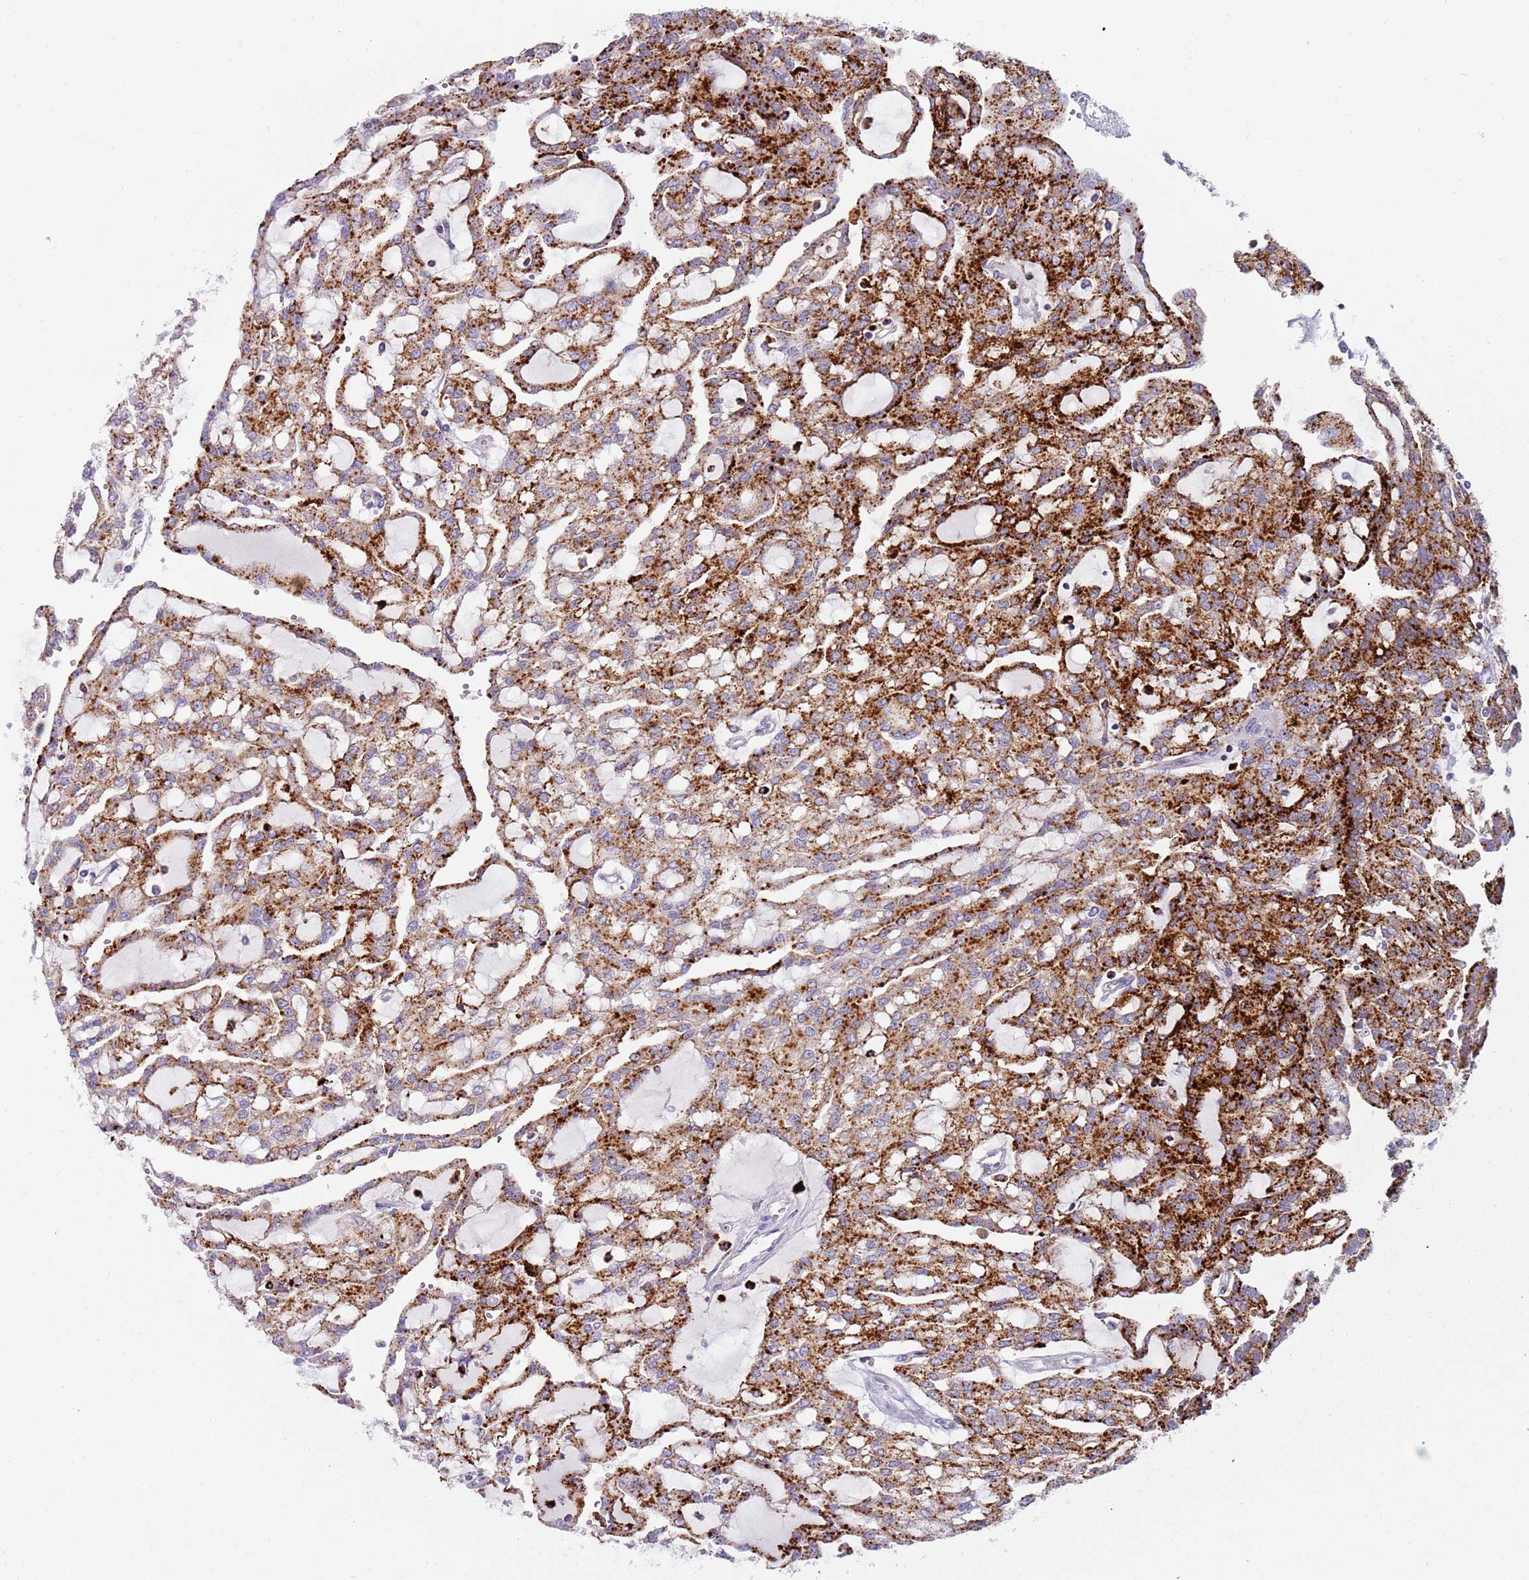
{"staining": {"intensity": "strong", "quantity": ">75%", "location": "cytoplasmic/membranous"}, "tissue": "renal cancer", "cell_type": "Tumor cells", "image_type": "cancer", "snomed": [{"axis": "morphology", "description": "Adenocarcinoma, NOS"}, {"axis": "topography", "description": "Kidney"}], "caption": "Human renal cancer (adenocarcinoma) stained with a brown dye reveals strong cytoplasmic/membranous positive positivity in approximately >75% of tumor cells.", "gene": "LRRN3", "patient": {"sex": "male", "age": 63}}